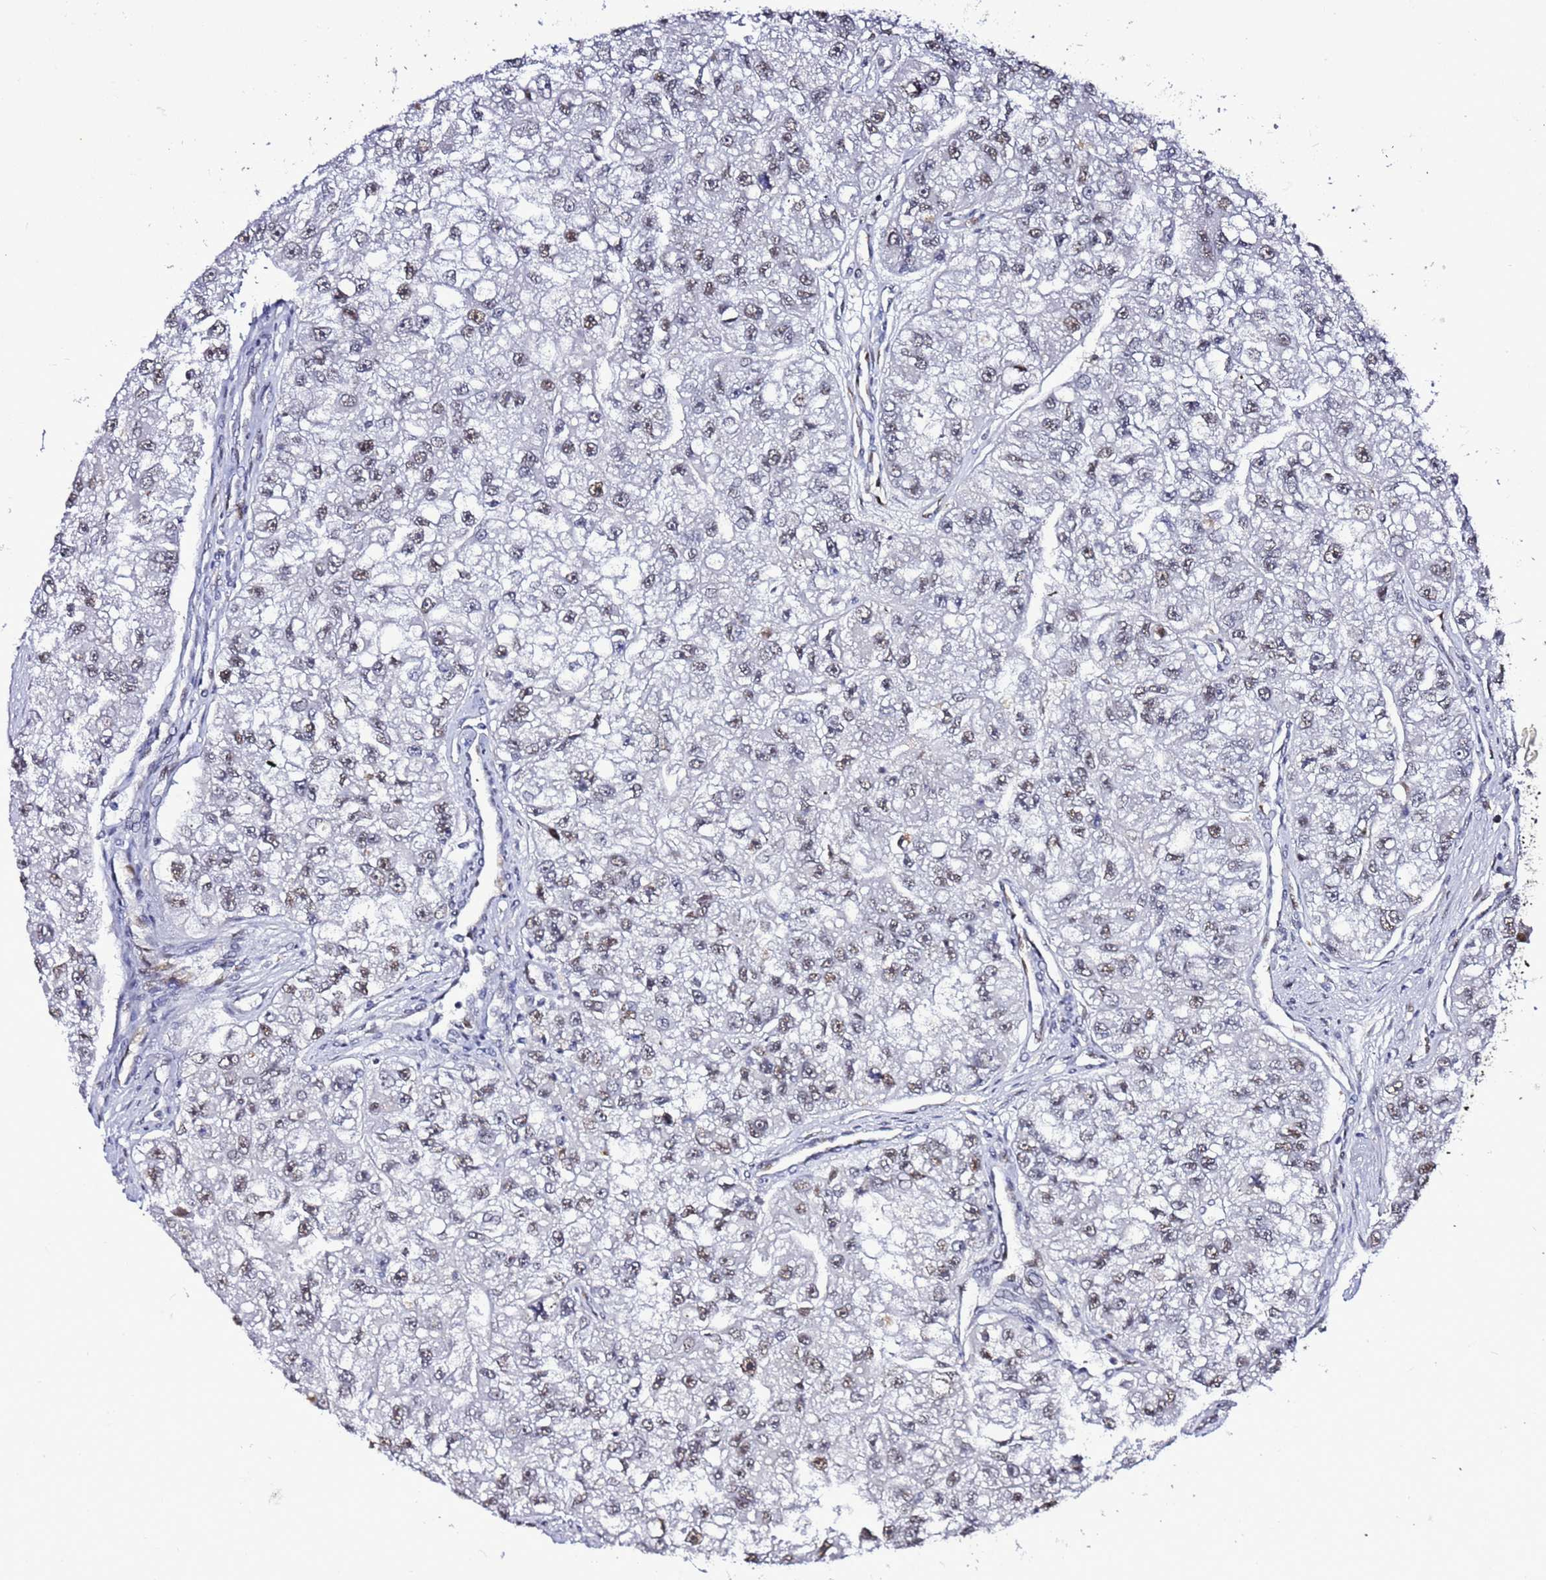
{"staining": {"intensity": "moderate", "quantity": "25%-75%", "location": "nuclear"}, "tissue": "renal cancer", "cell_type": "Tumor cells", "image_type": "cancer", "snomed": [{"axis": "morphology", "description": "Adenocarcinoma, NOS"}, {"axis": "topography", "description": "Kidney"}], "caption": "Human renal cancer (adenocarcinoma) stained for a protein (brown) shows moderate nuclear positive expression in approximately 25%-75% of tumor cells.", "gene": "PSMA7", "patient": {"sex": "male", "age": 63}}